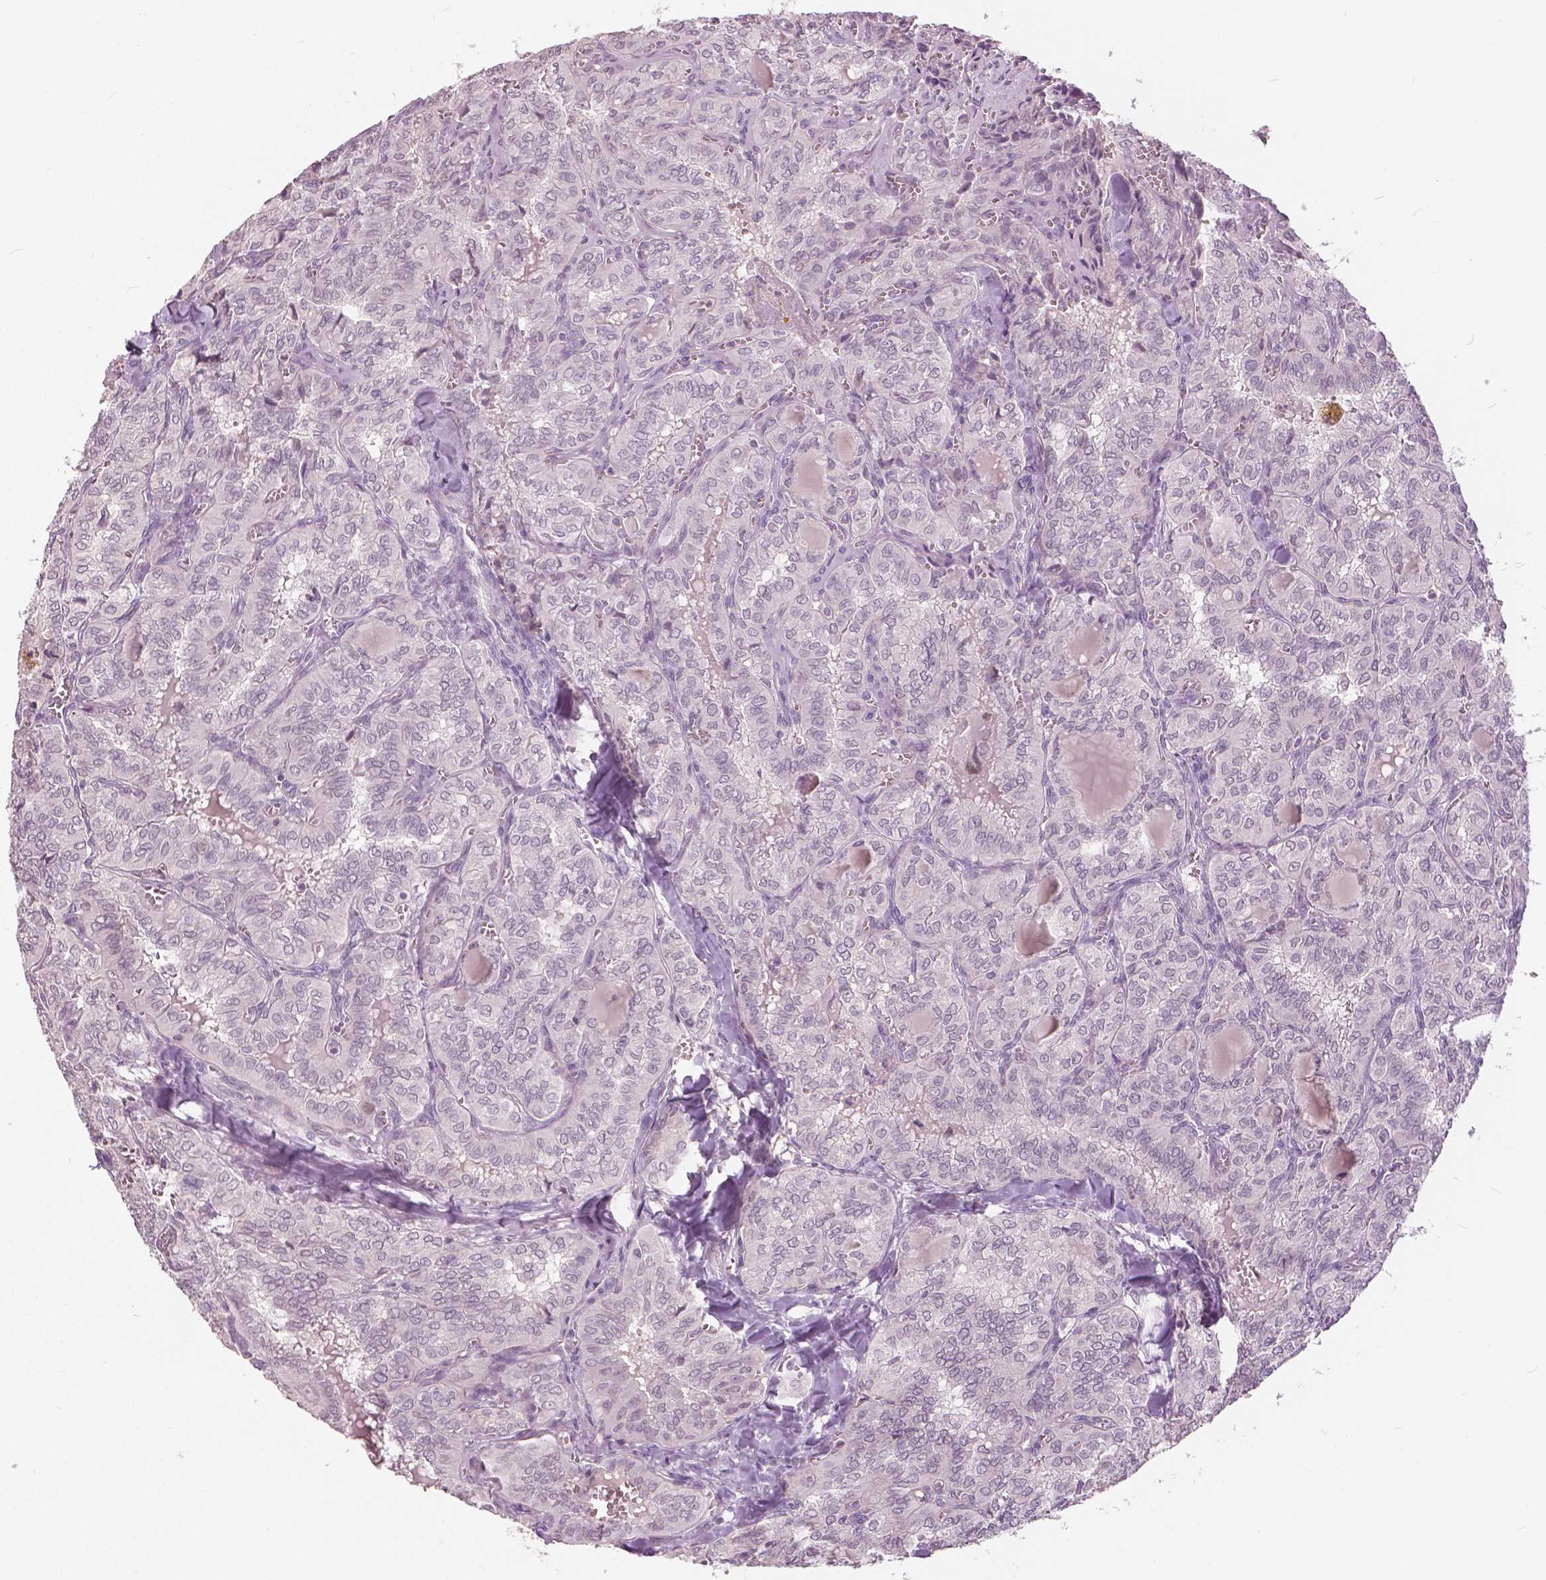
{"staining": {"intensity": "negative", "quantity": "none", "location": "none"}, "tissue": "thyroid cancer", "cell_type": "Tumor cells", "image_type": "cancer", "snomed": [{"axis": "morphology", "description": "Papillary adenocarcinoma, NOS"}, {"axis": "topography", "description": "Thyroid gland"}], "caption": "Immunohistochemistry micrograph of neoplastic tissue: human thyroid cancer (papillary adenocarcinoma) stained with DAB (3,3'-diaminobenzidine) exhibits no significant protein positivity in tumor cells.", "gene": "NANOG", "patient": {"sex": "female", "age": 41}}